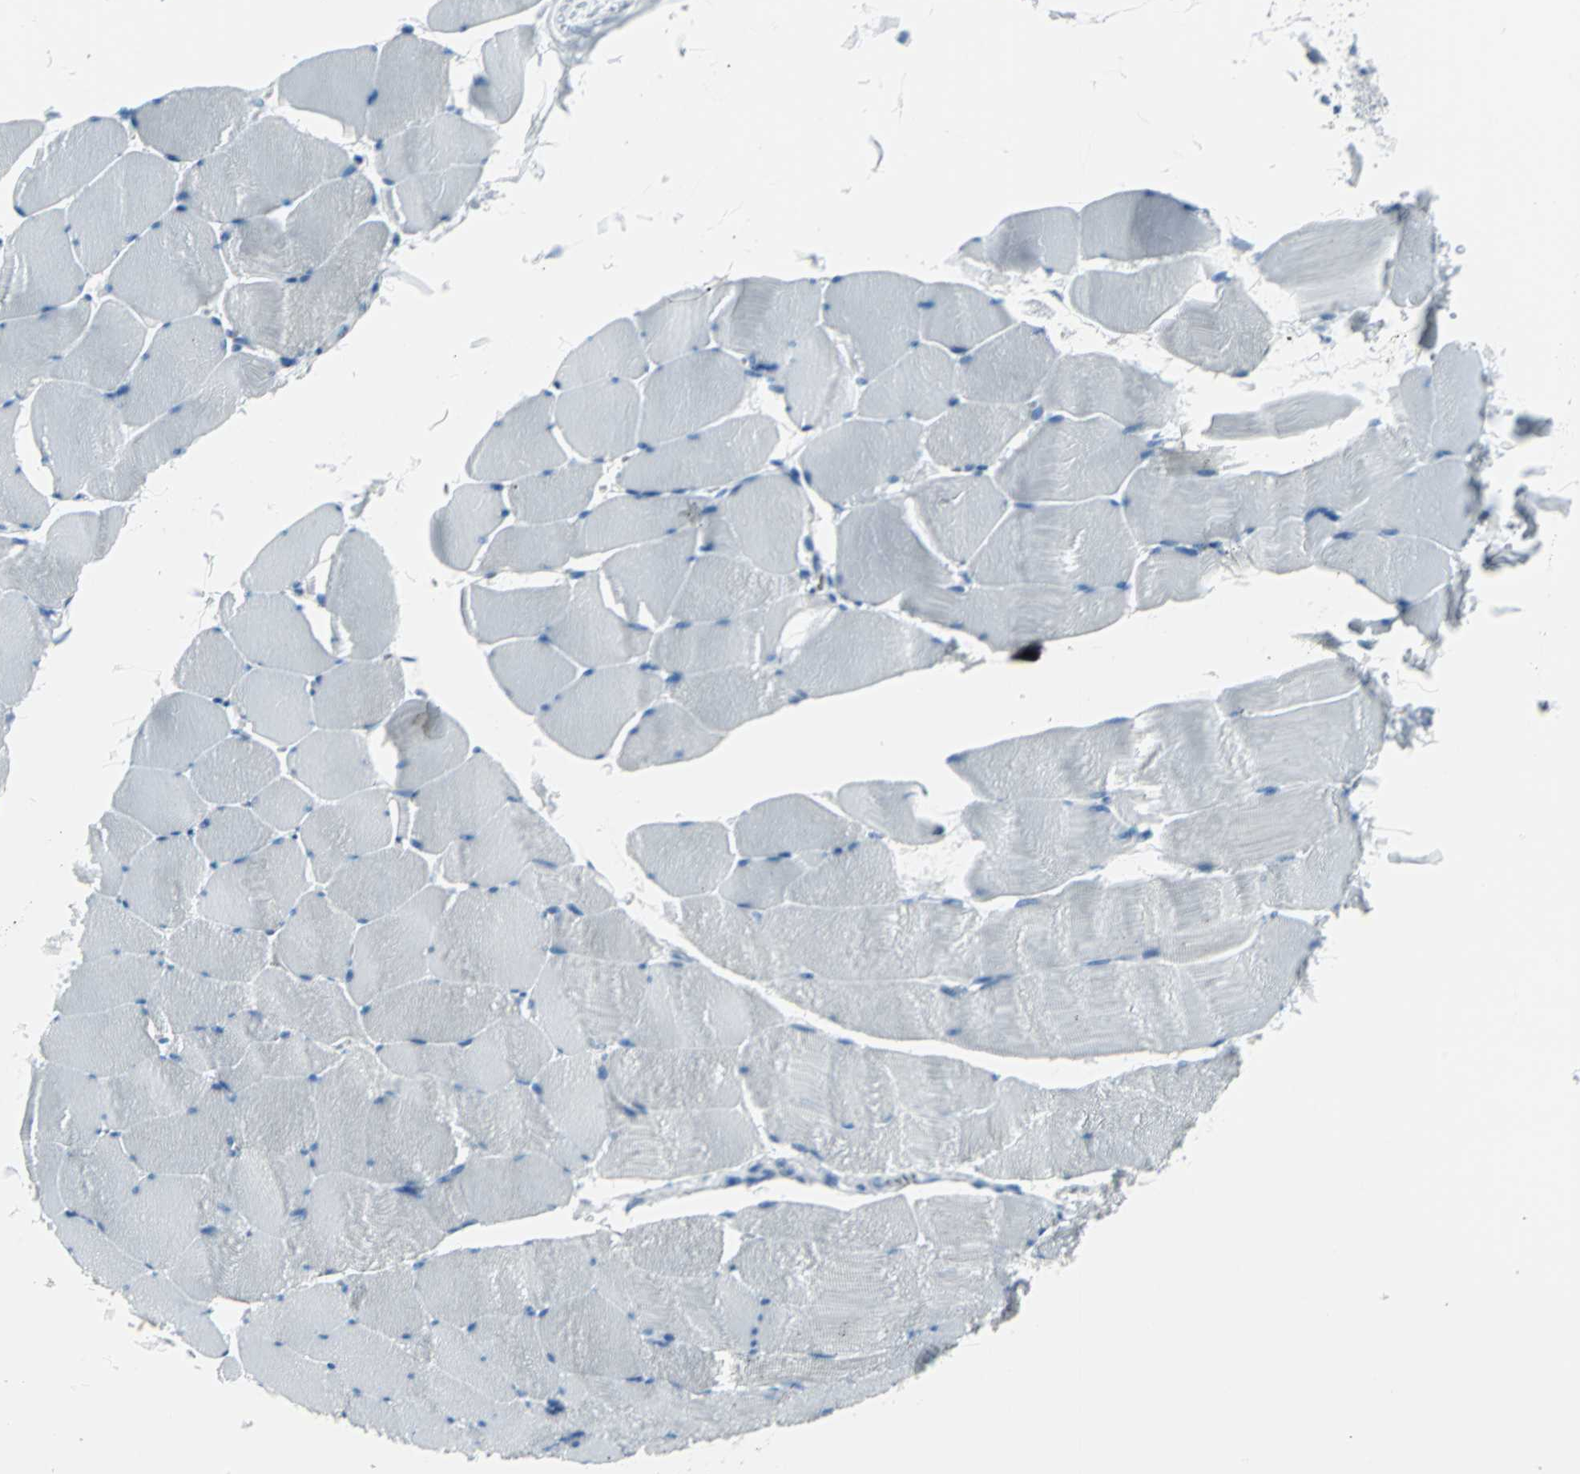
{"staining": {"intensity": "weak", "quantity": "25%-75%", "location": "cytoplasmic/membranous"}, "tissue": "skeletal muscle", "cell_type": "Myocytes", "image_type": "normal", "snomed": [{"axis": "morphology", "description": "Normal tissue, NOS"}, {"axis": "topography", "description": "Skeletal muscle"}], "caption": "Immunohistochemistry of normal human skeletal muscle exhibits low levels of weak cytoplasmic/membranous expression in about 25%-75% of myocytes.", "gene": "DNAI2", "patient": {"sex": "male", "age": 62}}